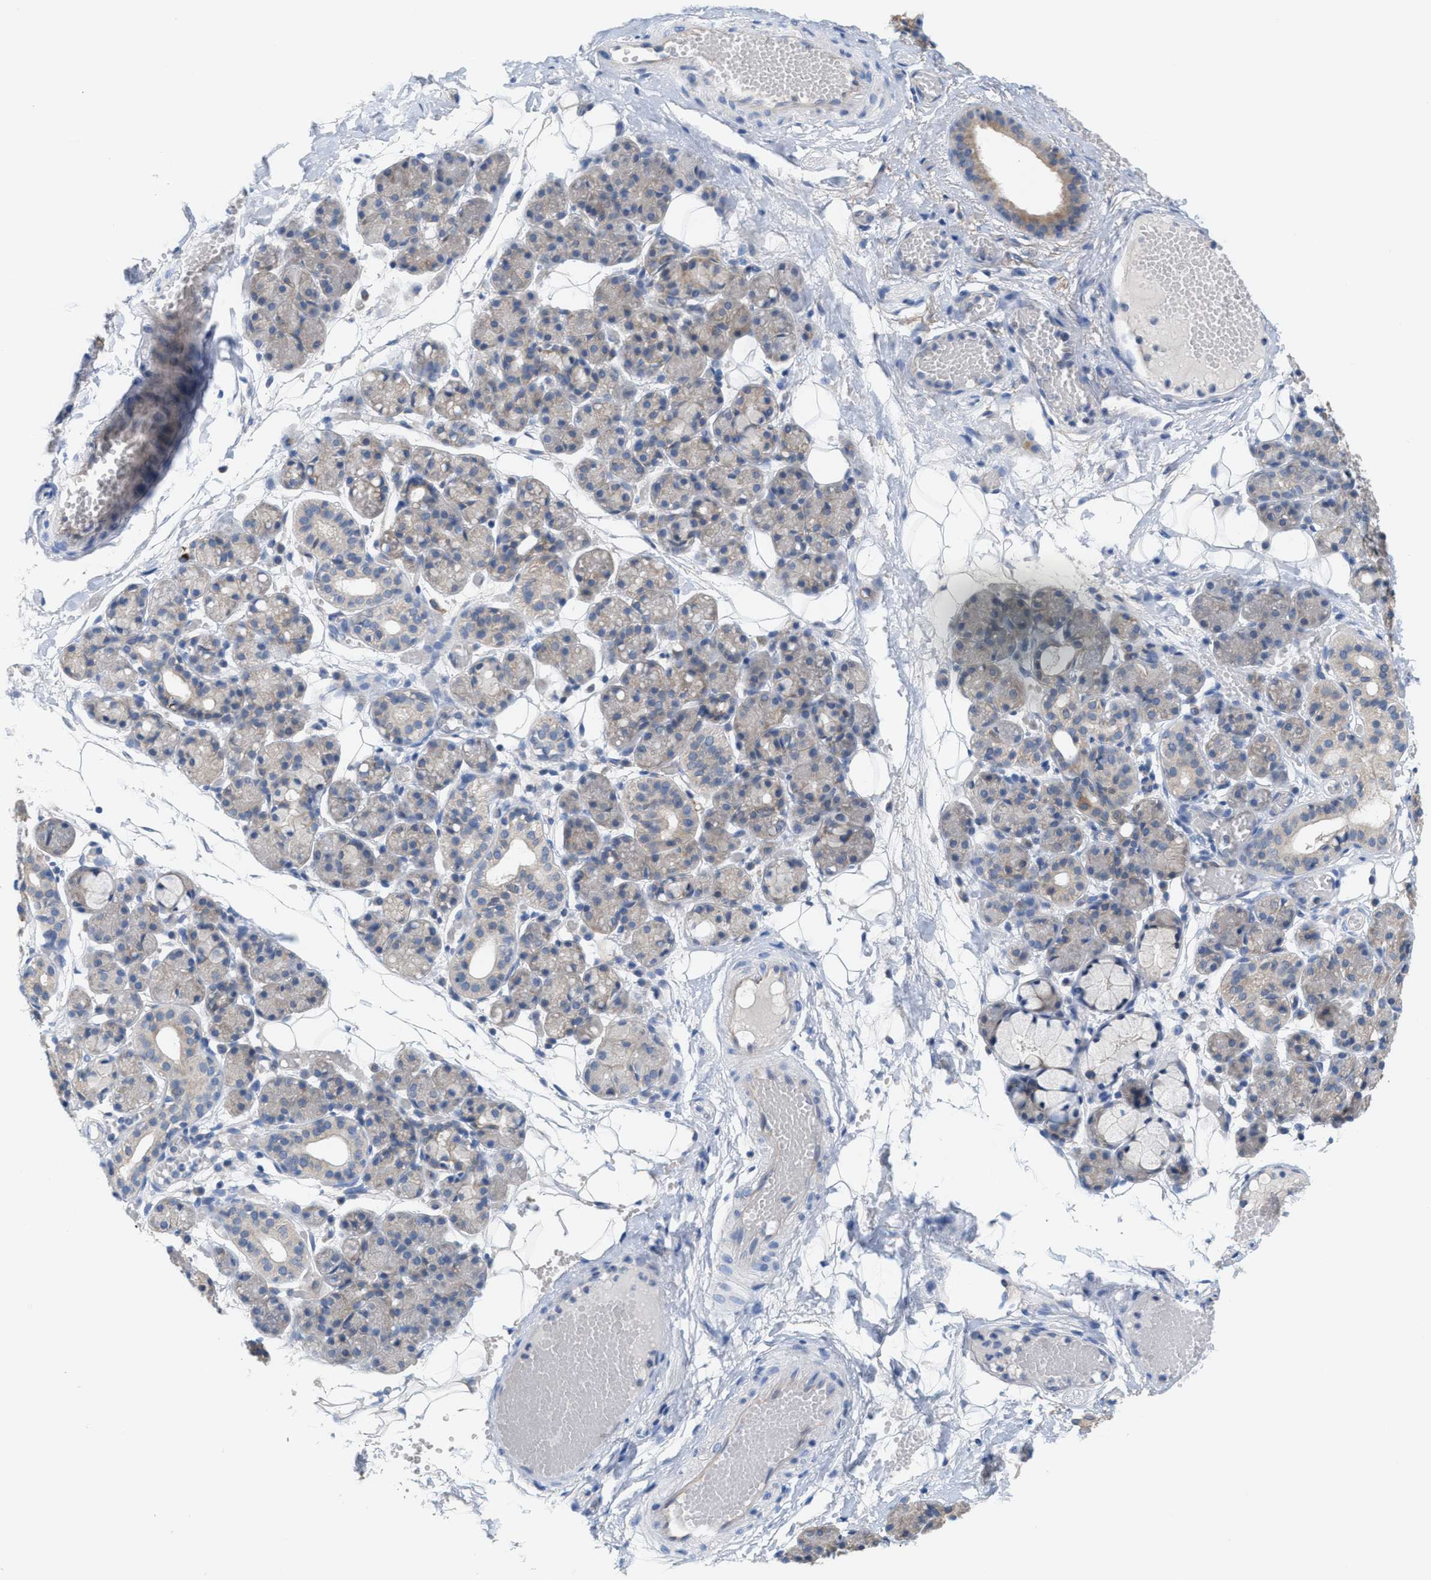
{"staining": {"intensity": "weak", "quantity": "<25%", "location": "cytoplasmic/membranous"}, "tissue": "salivary gland", "cell_type": "Glandular cells", "image_type": "normal", "snomed": [{"axis": "morphology", "description": "Normal tissue, NOS"}, {"axis": "topography", "description": "Salivary gland"}], "caption": "Immunohistochemistry (IHC) of normal human salivary gland demonstrates no staining in glandular cells. (Stains: DAB IHC with hematoxylin counter stain, Microscopy: brightfield microscopy at high magnification).", "gene": "UBAP2", "patient": {"sex": "male", "age": 63}}